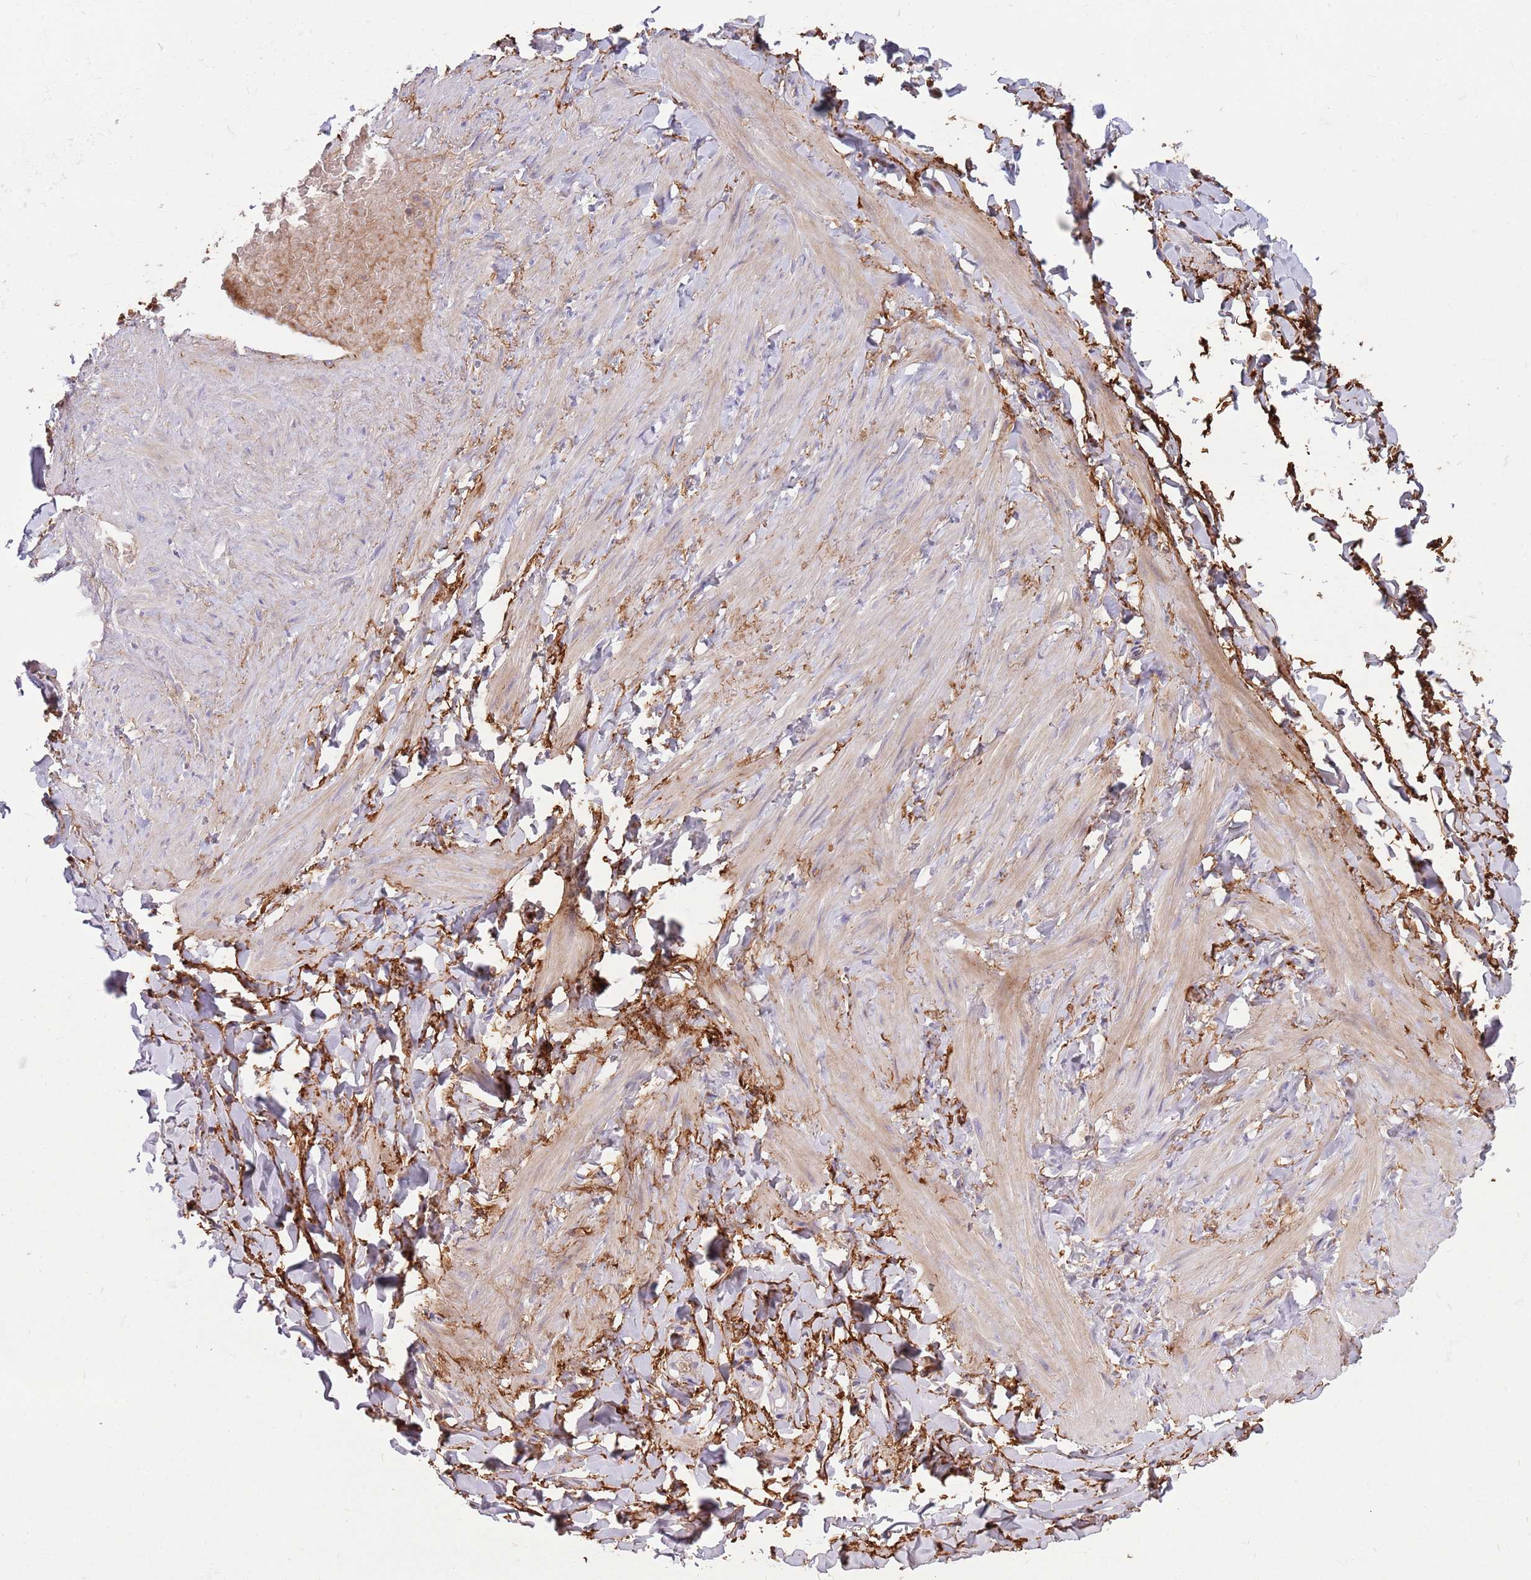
{"staining": {"intensity": "negative", "quantity": "none", "location": "none"}, "tissue": "adipose tissue", "cell_type": "Adipocytes", "image_type": "normal", "snomed": [{"axis": "morphology", "description": "Normal tissue, NOS"}, {"axis": "topography", "description": "Soft tissue"}, {"axis": "topography", "description": "Vascular tissue"}], "caption": "Immunohistochemistry of normal human adipose tissue shows no positivity in adipocytes.", "gene": "LEPROTL1", "patient": {"sex": "male", "age": 54}}